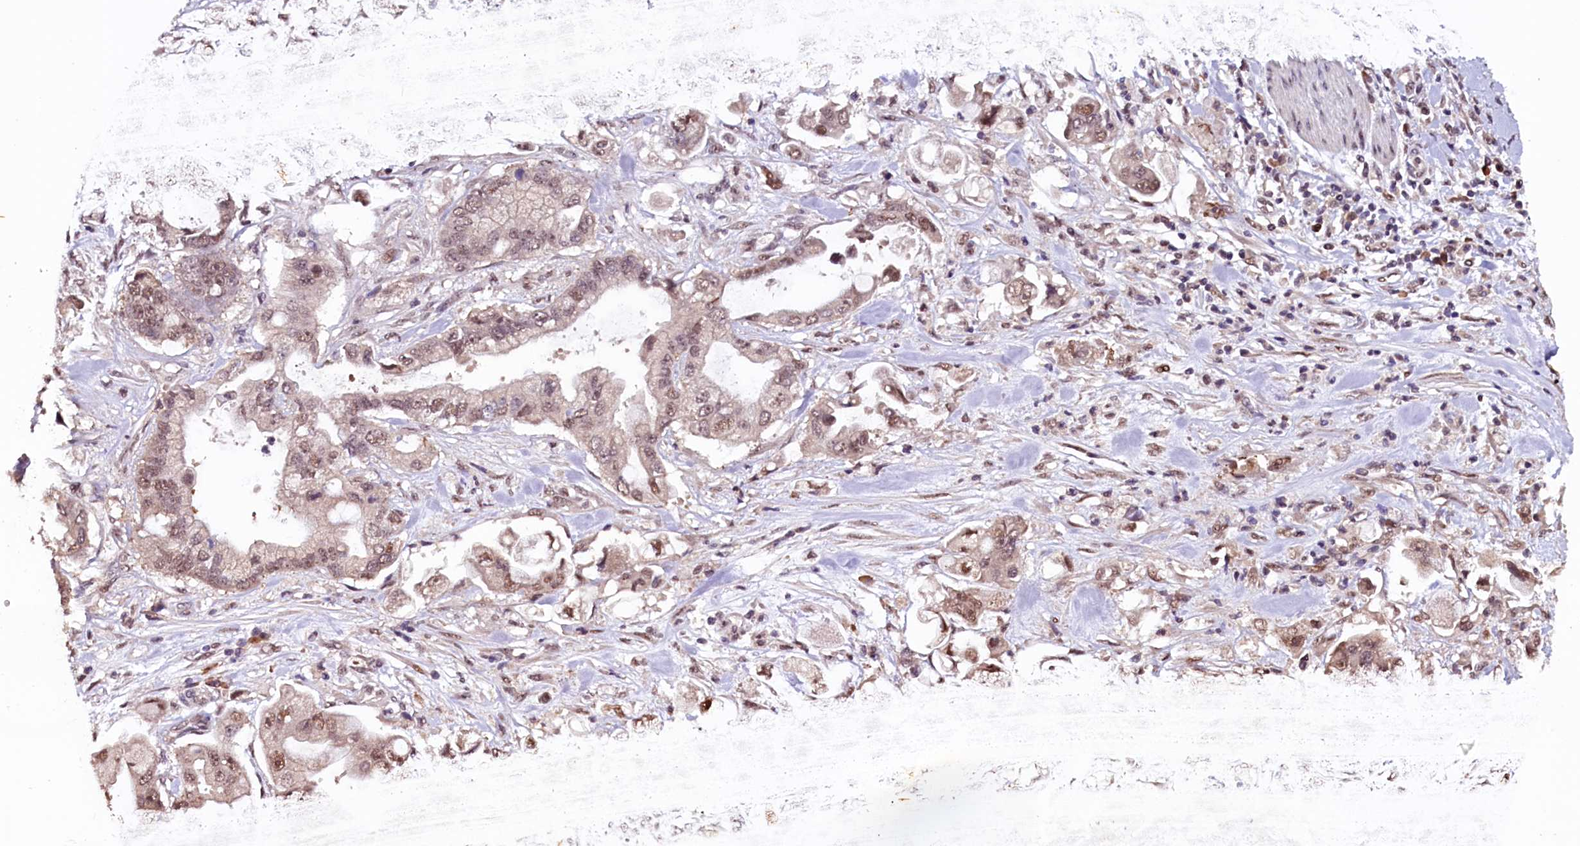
{"staining": {"intensity": "weak", "quantity": ">75%", "location": "nuclear"}, "tissue": "stomach cancer", "cell_type": "Tumor cells", "image_type": "cancer", "snomed": [{"axis": "morphology", "description": "Adenocarcinoma, NOS"}, {"axis": "topography", "description": "Stomach"}], "caption": "Stomach cancer (adenocarcinoma) tissue shows weak nuclear expression in about >75% of tumor cells, visualized by immunohistochemistry.", "gene": "RNMT", "patient": {"sex": "male", "age": 62}}